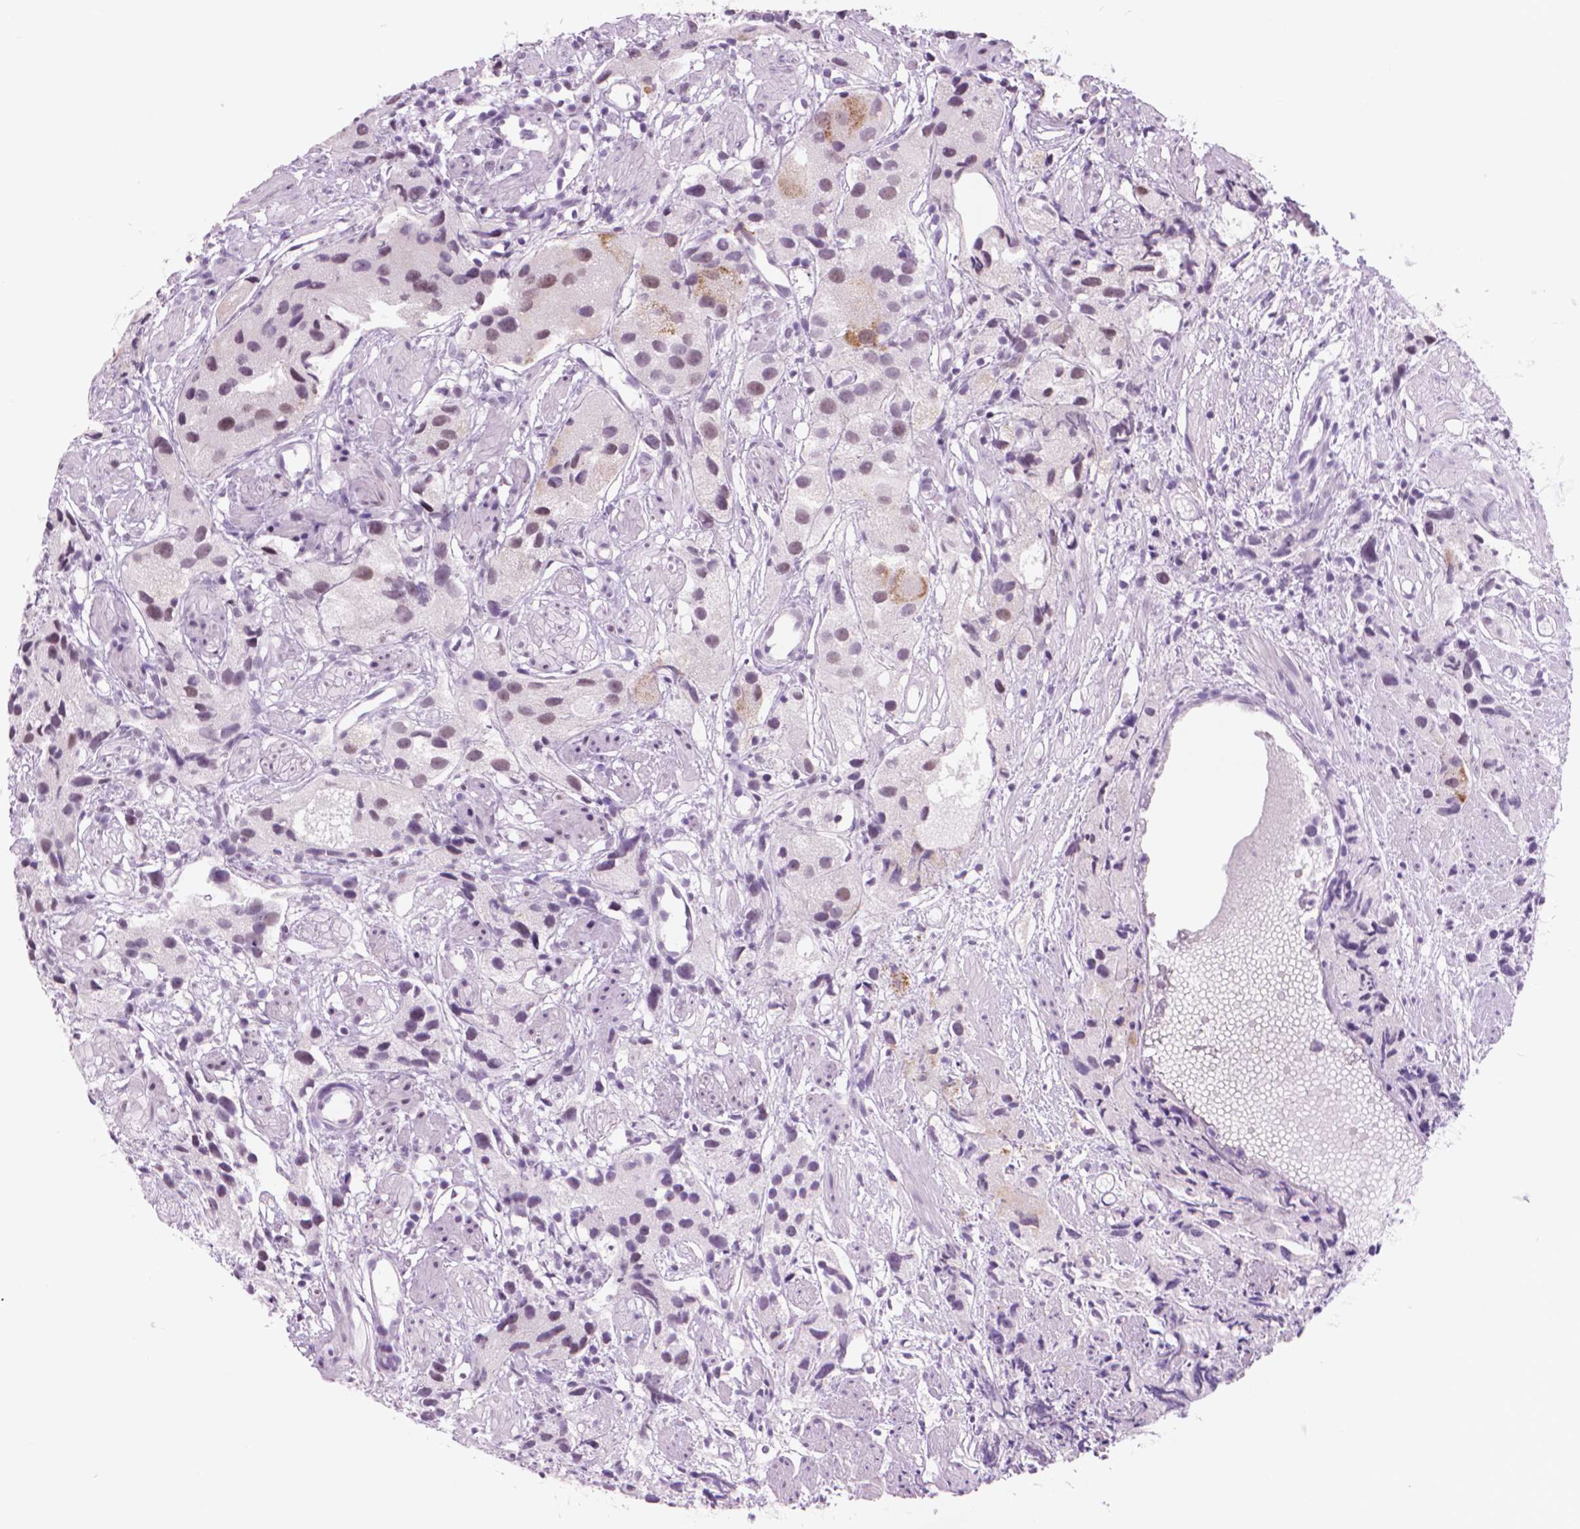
{"staining": {"intensity": "weak", "quantity": "25%-75%", "location": "nuclear"}, "tissue": "prostate cancer", "cell_type": "Tumor cells", "image_type": "cancer", "snomed": [{"axis": "morphology", "description": "Adenocarcinoma, High grade"}, {"axis": "topography", "description": "Prostate"}], "caption": "Prostate cancer stained with a brown dye demonstrates weak nuclear positive staining in about 25%-75% of tumor cells.", "gene": "POLR3D", "patient": {"sex": "male", "age": 68}}